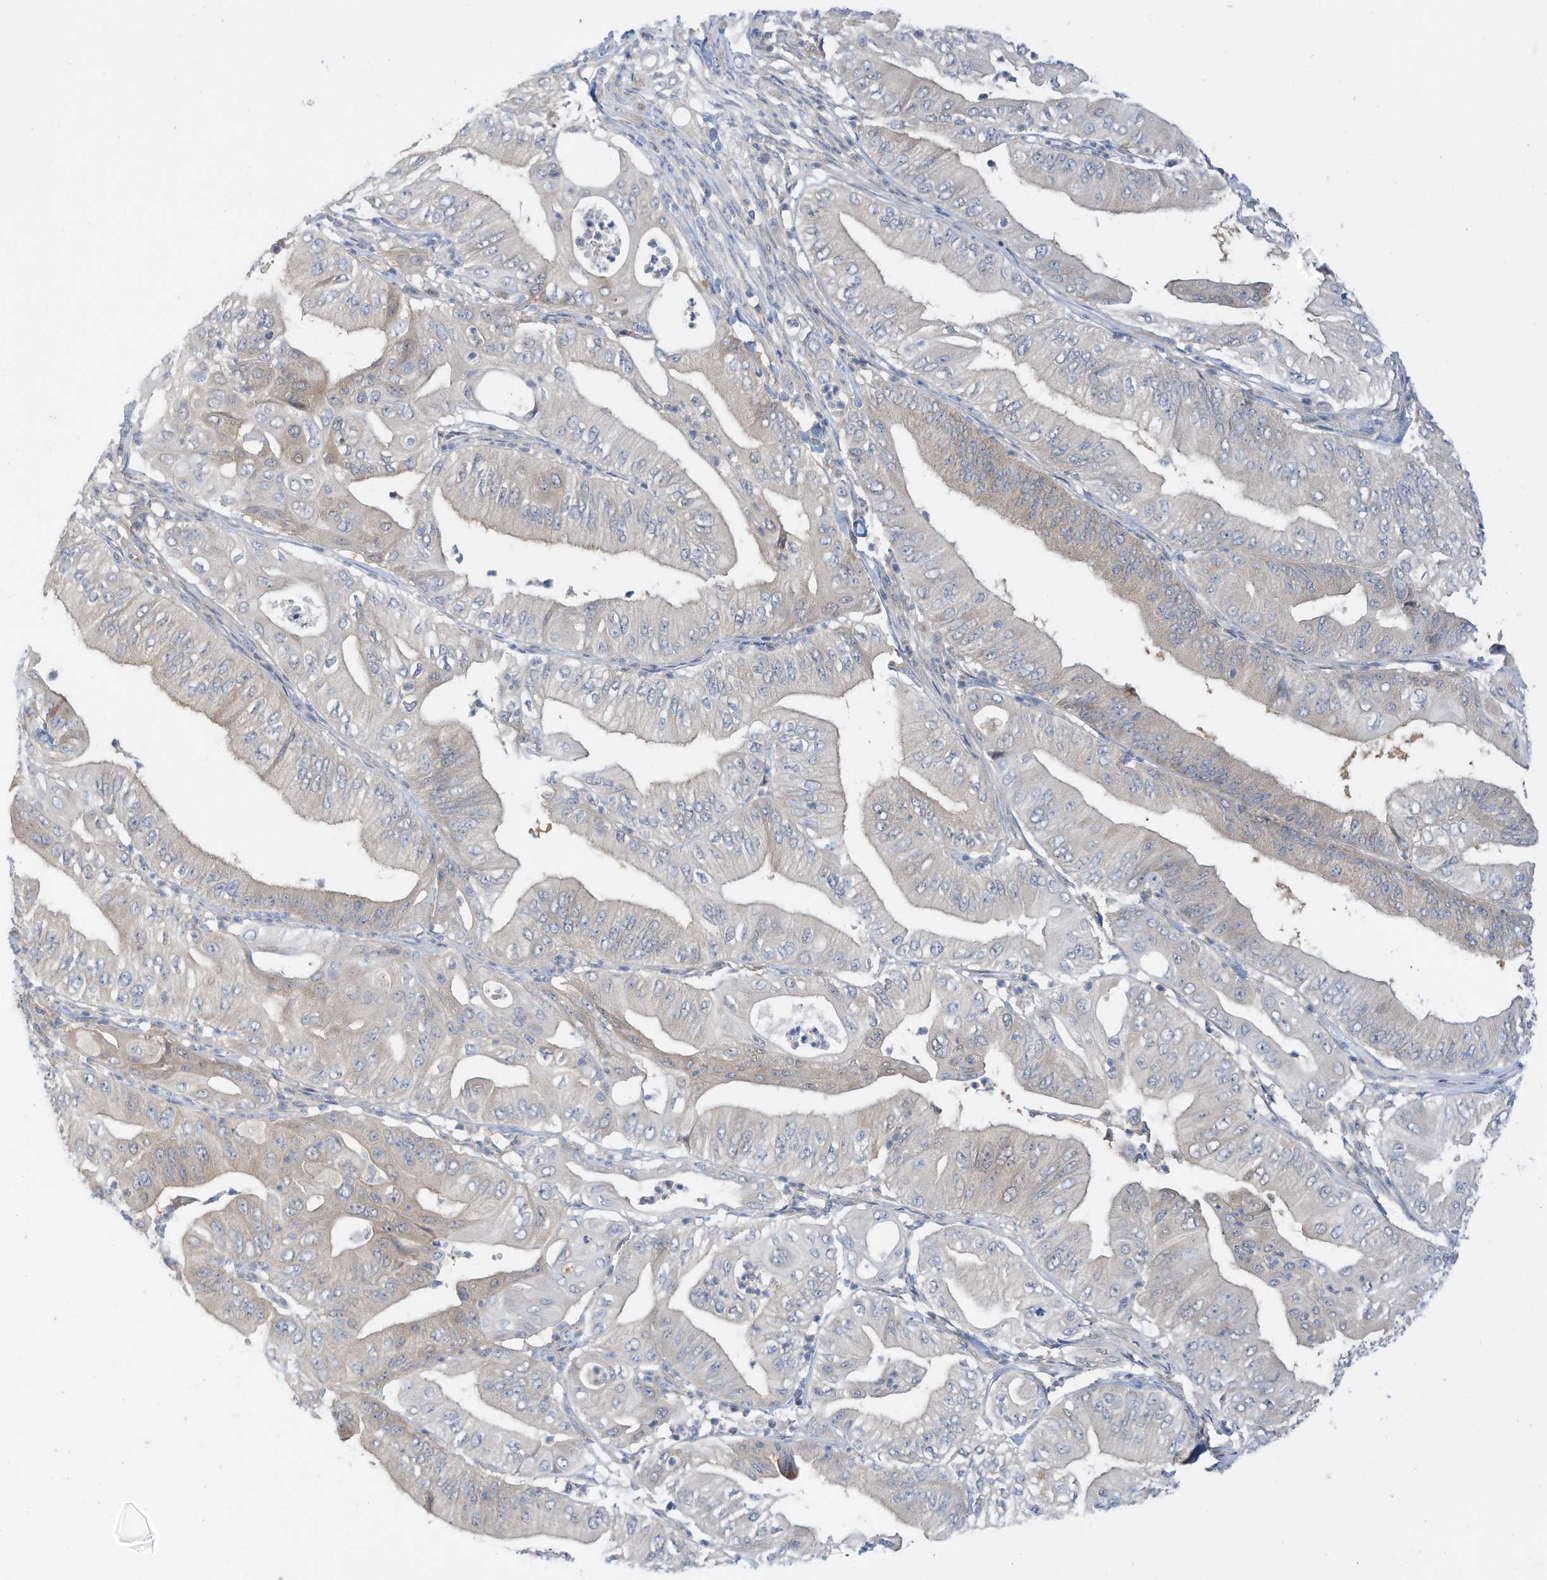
{"staining": {"intensity": "negative", "quantity": "none", "location": "none"}, "tissue": "pancreatic cancer", "cell_type": "Tumor cells", "image_type": "cancer", "snomed": [{"axis": "morphology", "description": "Adenocarcinoma, NOS"}, {"axis": "topography", "description": "Pancreas"}], "caption": "Immunohistochemistry micrograph of neoplastic tissue: human pancreatic adenocarcinoma stained with DAB exhibits no significant protein expression in tumor cells.", "gene": "LRRN2", "patient": {"sex": "female", "age": 77}}